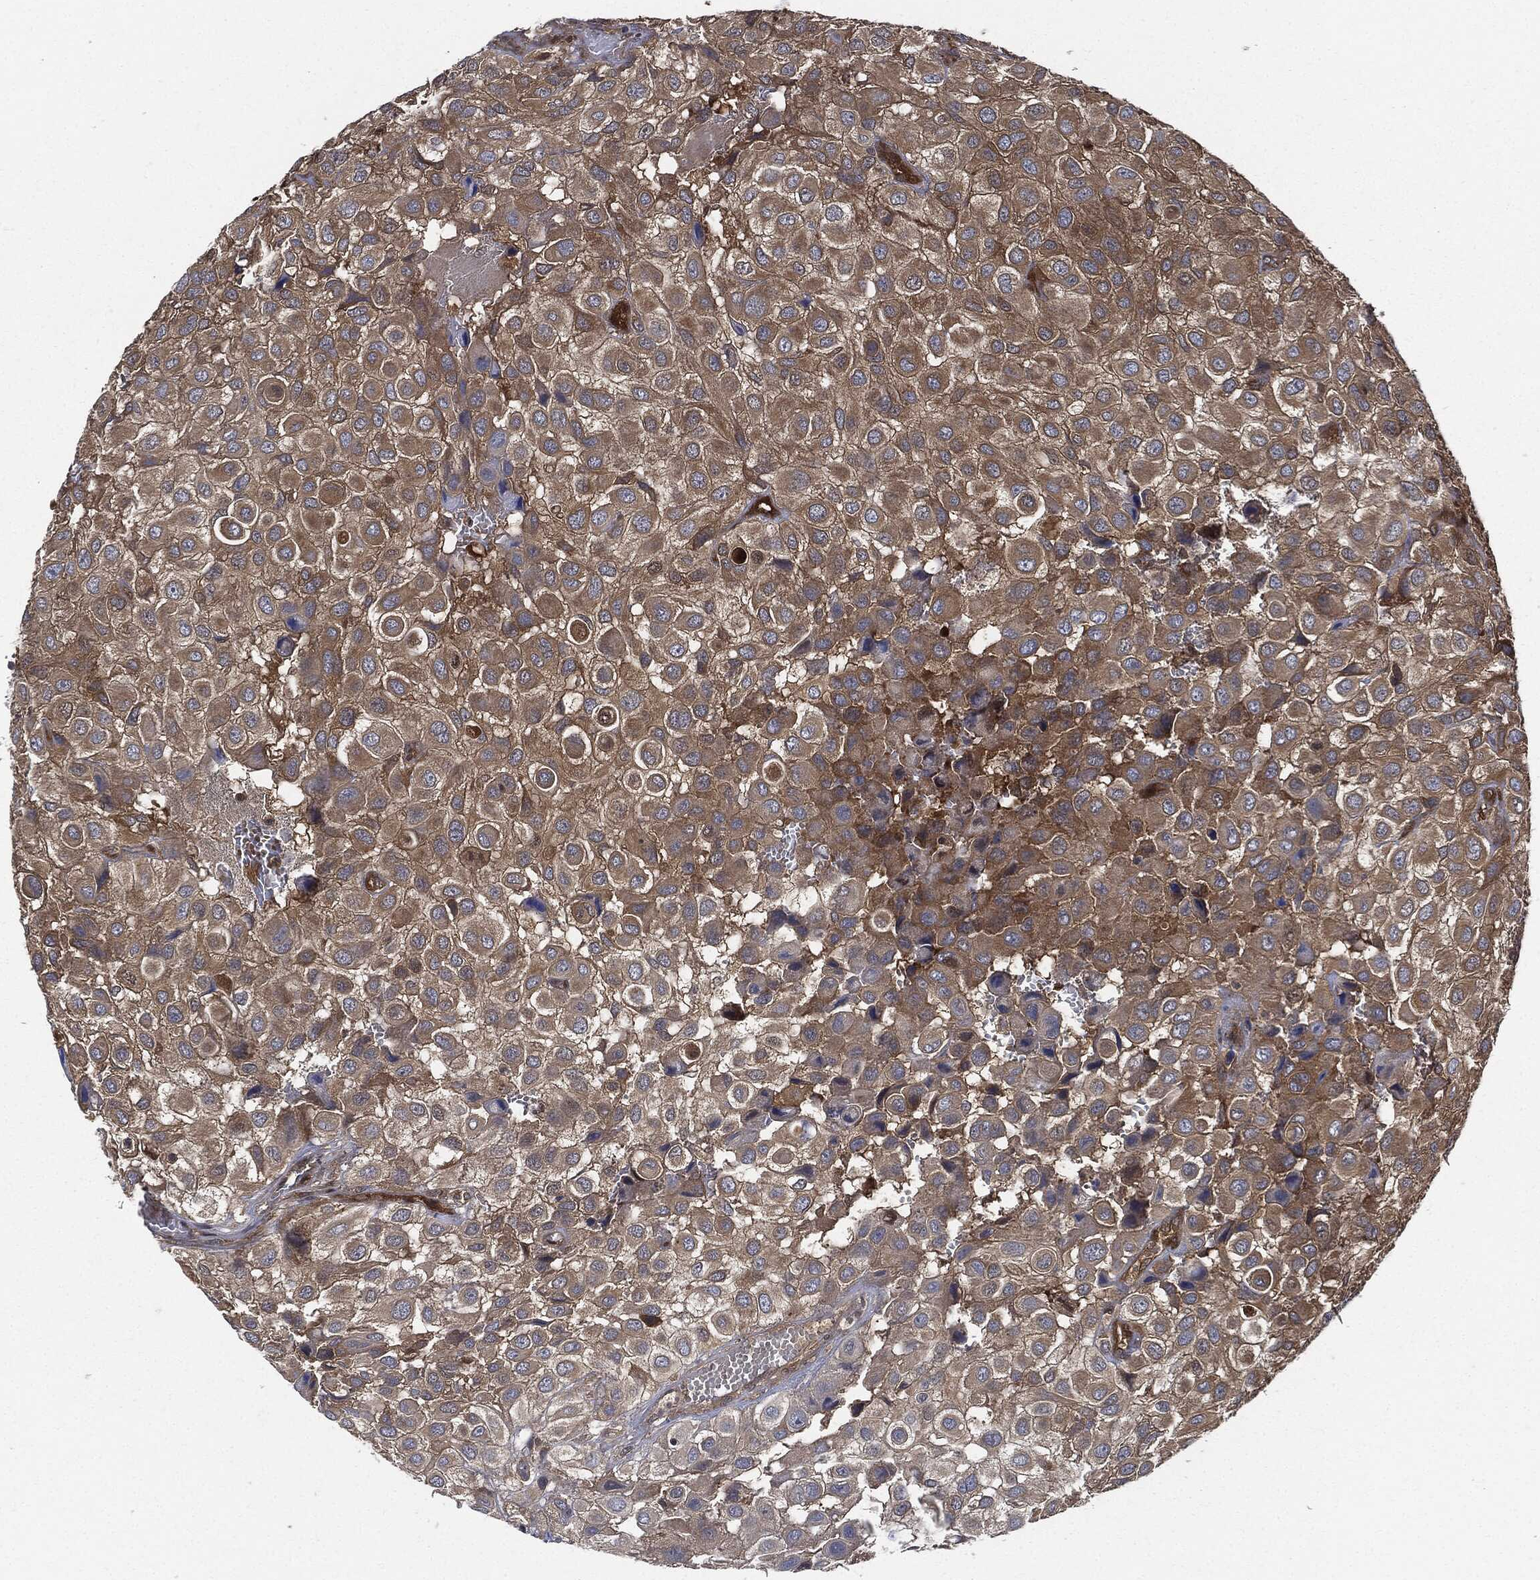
{"staining": {"intensity": "strong", "quantity": "25%-75%", "location": "cytoplasmic/membranous"}, "tissue": "urothelial cancer", "cell_type": "Tumor cells", "image_type": "cancer", "snomed": [{"axis": "morphology", "description": "Urothelial carcinoma, High grade"}, {"axis": "topography", "description": "Urinary bladder"}], "caption": "Immunohistochemistry micrograph of neoplastic tissue: urothelial cancer stained using IHC shows high levels of strong protein expression localized specifically in the cytoplasmic/membranous of tumor cells, appearing as a cytoplasmic/membranous brown color.", "gene": "XPNPEP1", "patient": {"sex": "male", "age": 56}}